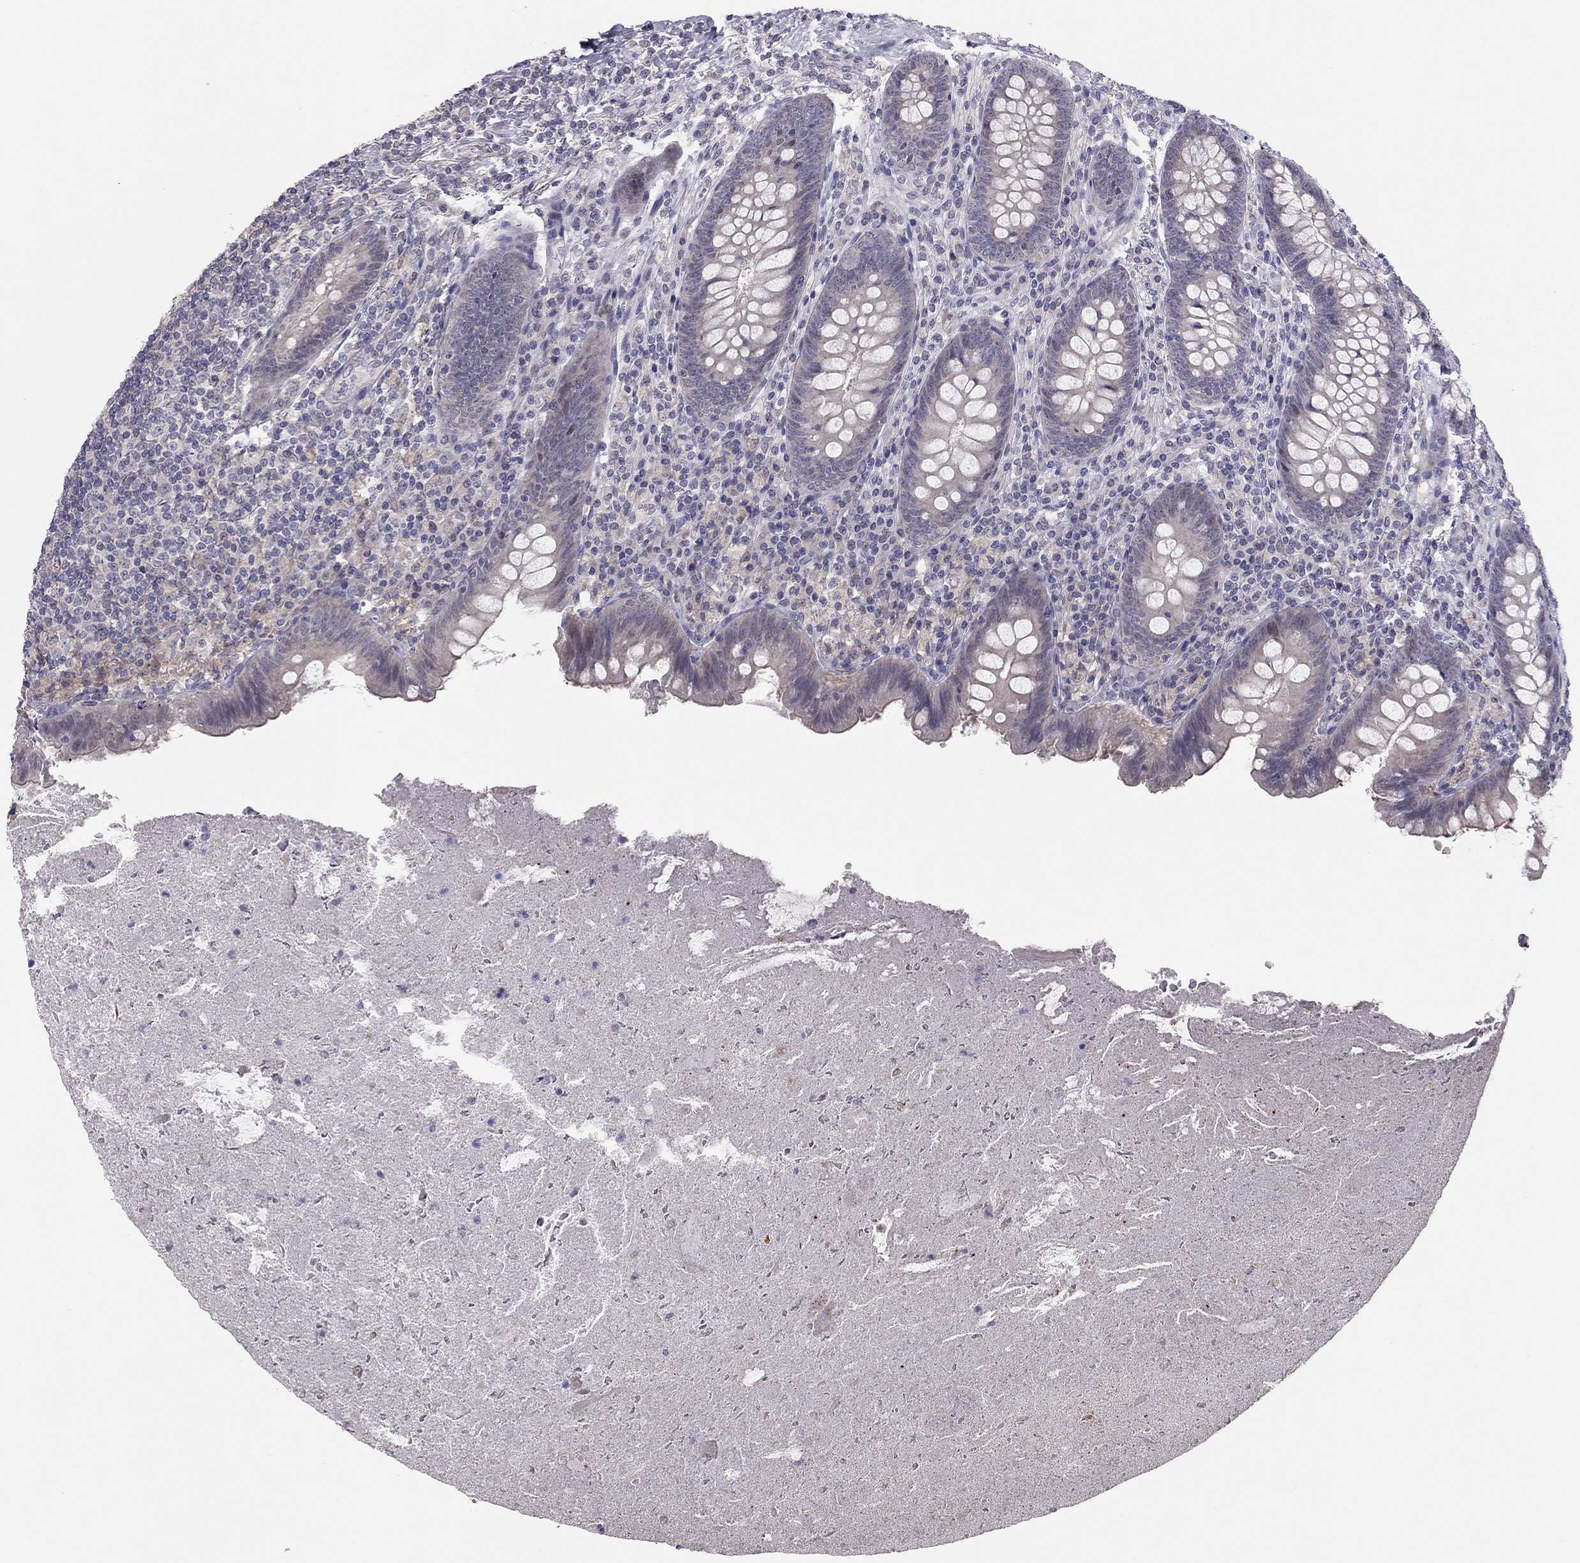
{"staining": {"intensity": "negative", "quantity": "none", "location": "none"}, "tissue": "appendix", "cell_type": "Glandular cells", "image_type": "normal", "snomed": [{"axis": "morphology", "description": "Normal tissue, NOS"}, {"axis": "topography", "description": "Appendix"}], "caption": "Immunohistochemistry histopathology image of unremarkable appendix: appendix stained with DAB (3,3'-diaminobenzidine) displays no significant protein positivity in glandular cells.", "gene": "HSF2BP", "patient": {"sex": "male", "age": 47}}